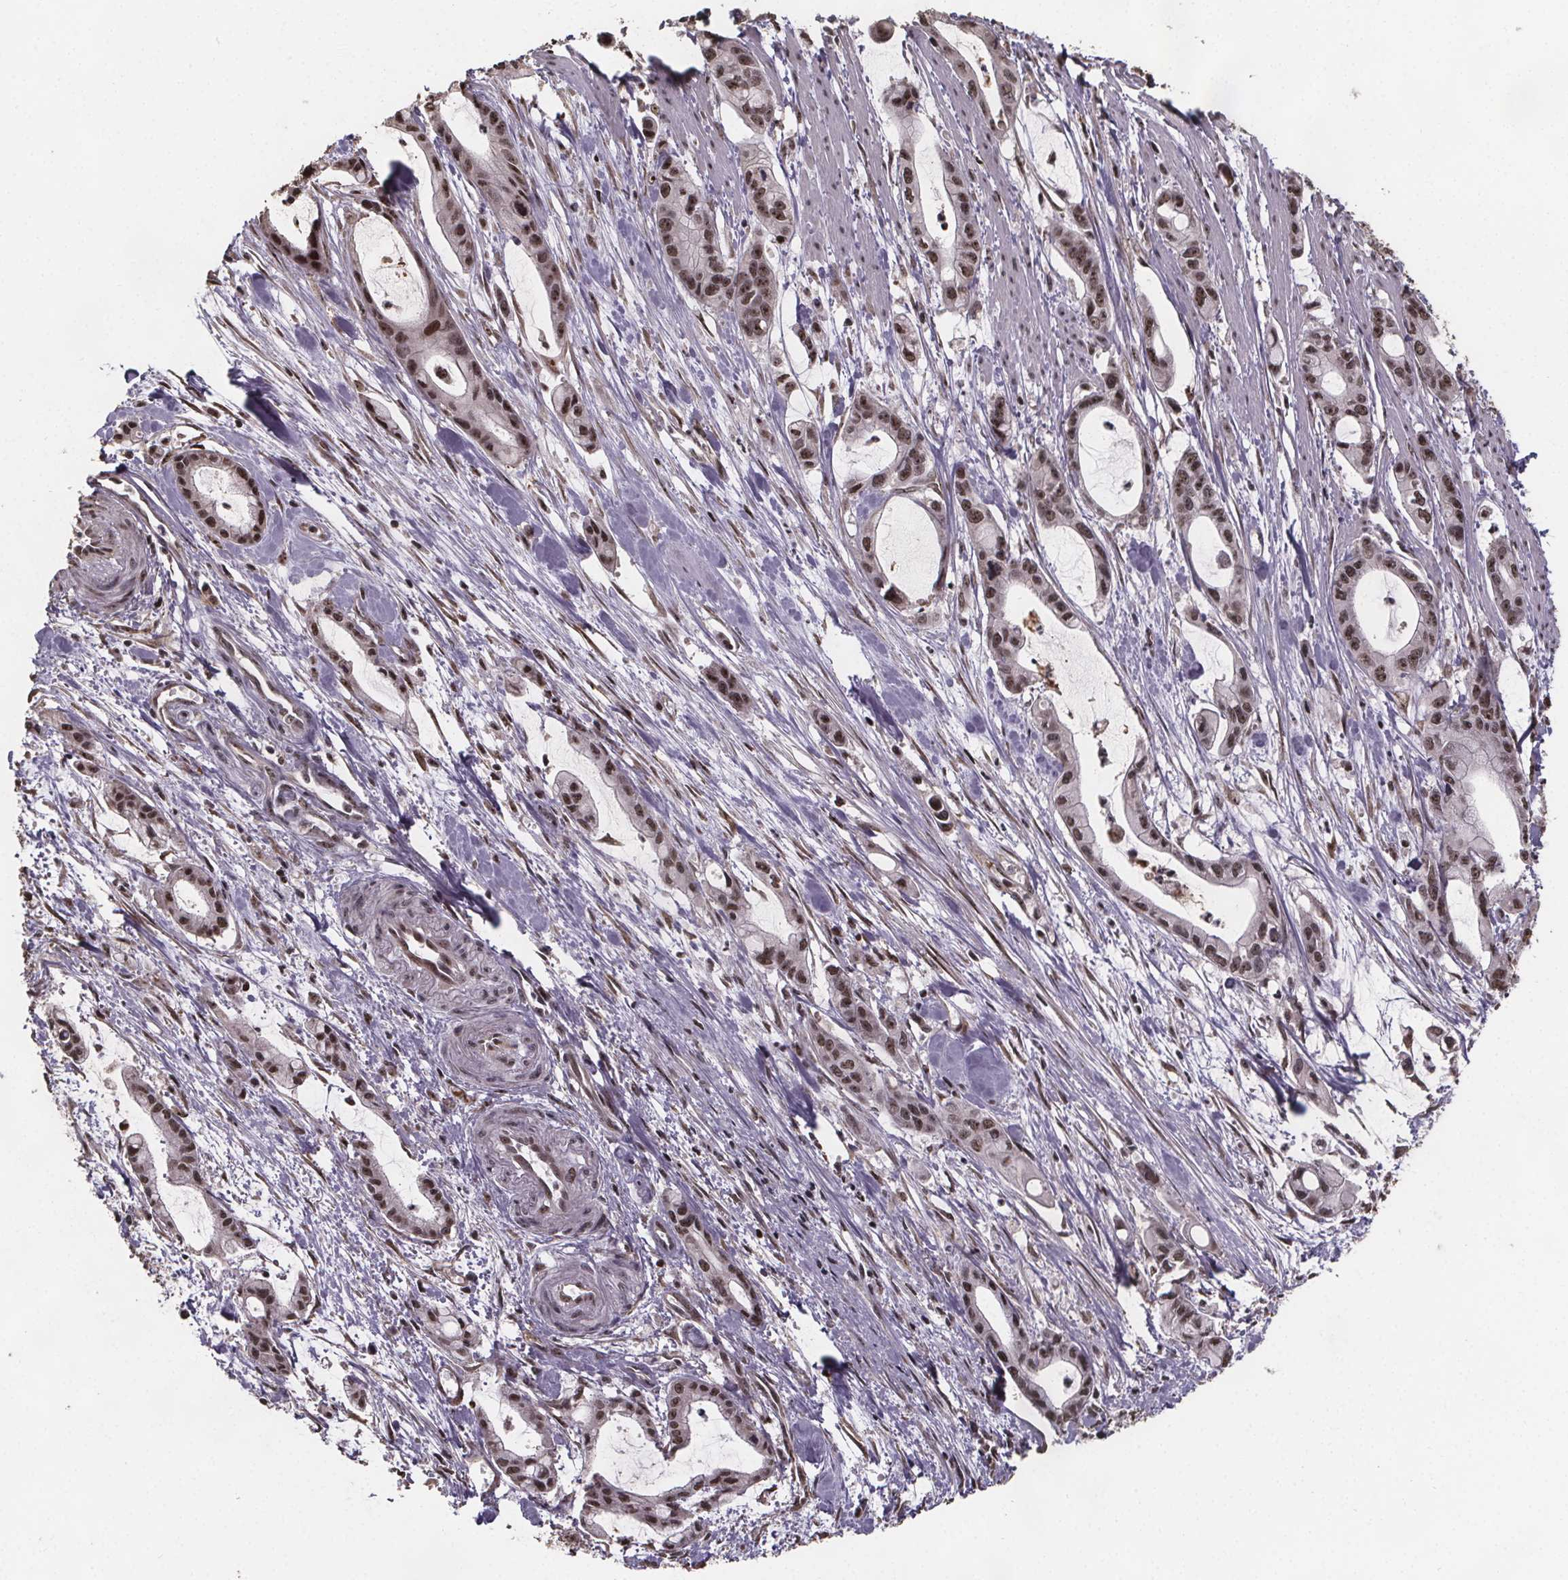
{"staining": {"intensity": "moderate", "quantity": ">75%", "location": "nuclear"}, "tissue": "pancreatic cancer", "cell_type": "Tumor cells", "image_type": "cancer", "snomed": [{"axis": "morphology", "description": "Adenocarcinoma, NOS"}, {"axis": "topography", "description": "Pancreas"}], "caption": "Protein staining of pancreatic adenocarcinoma tissue displays moderate nuclear expression in about >75% of tumor cells.", "gene": "U2SURP", "patient": {"sex": "male", "age": 48}}